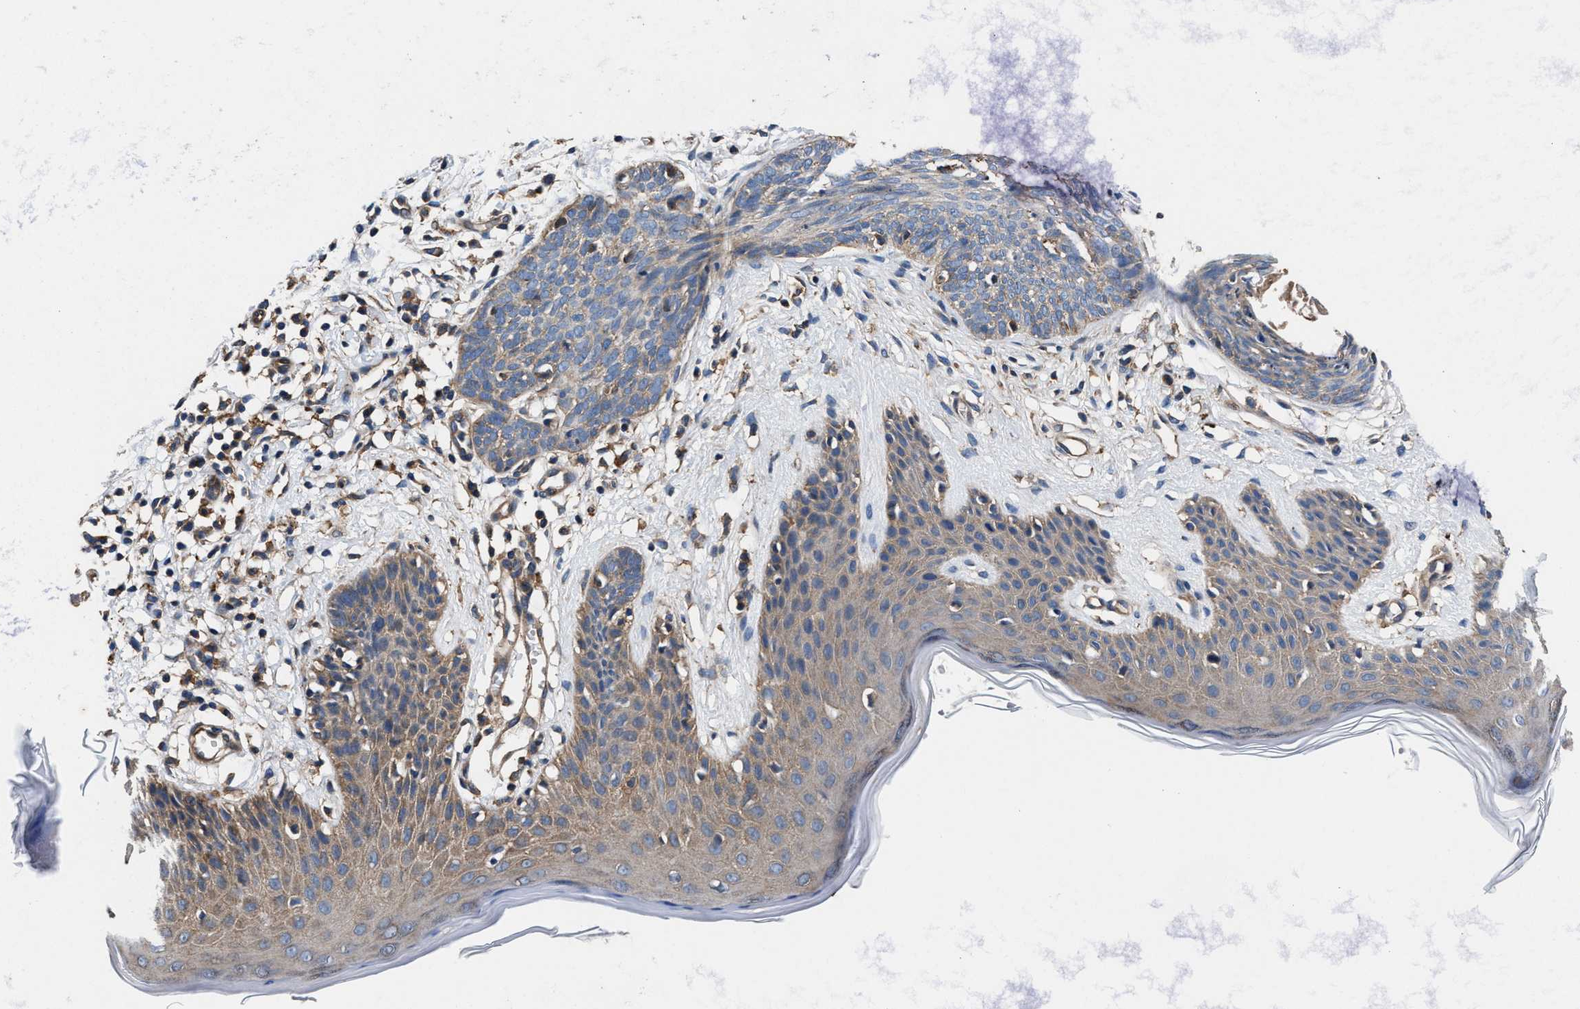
{"staining": {"intensity": "weak", "quantity": "<25%", "location": "cytoplasmic/membranous"}, "tissue": "skin cancer", "cell_type": "Tumor cells", "image_type": "cancer", "snomed": [{"axis": "morphology", "description": "Basal cell carcinoma"}, {"axis": "topography", "description": "Skin"}], "caption": "This is a image of IHC staining of skin cancer, which shows no positivity in tumor cells. The staining is performed using DAB (3,3'-diaminobenzidine) brown chromogen with nuclei counter-stained in using hematoxylin.", "gene": "PPP1R9B", "patient": {"sex": "female", "age": 59}}